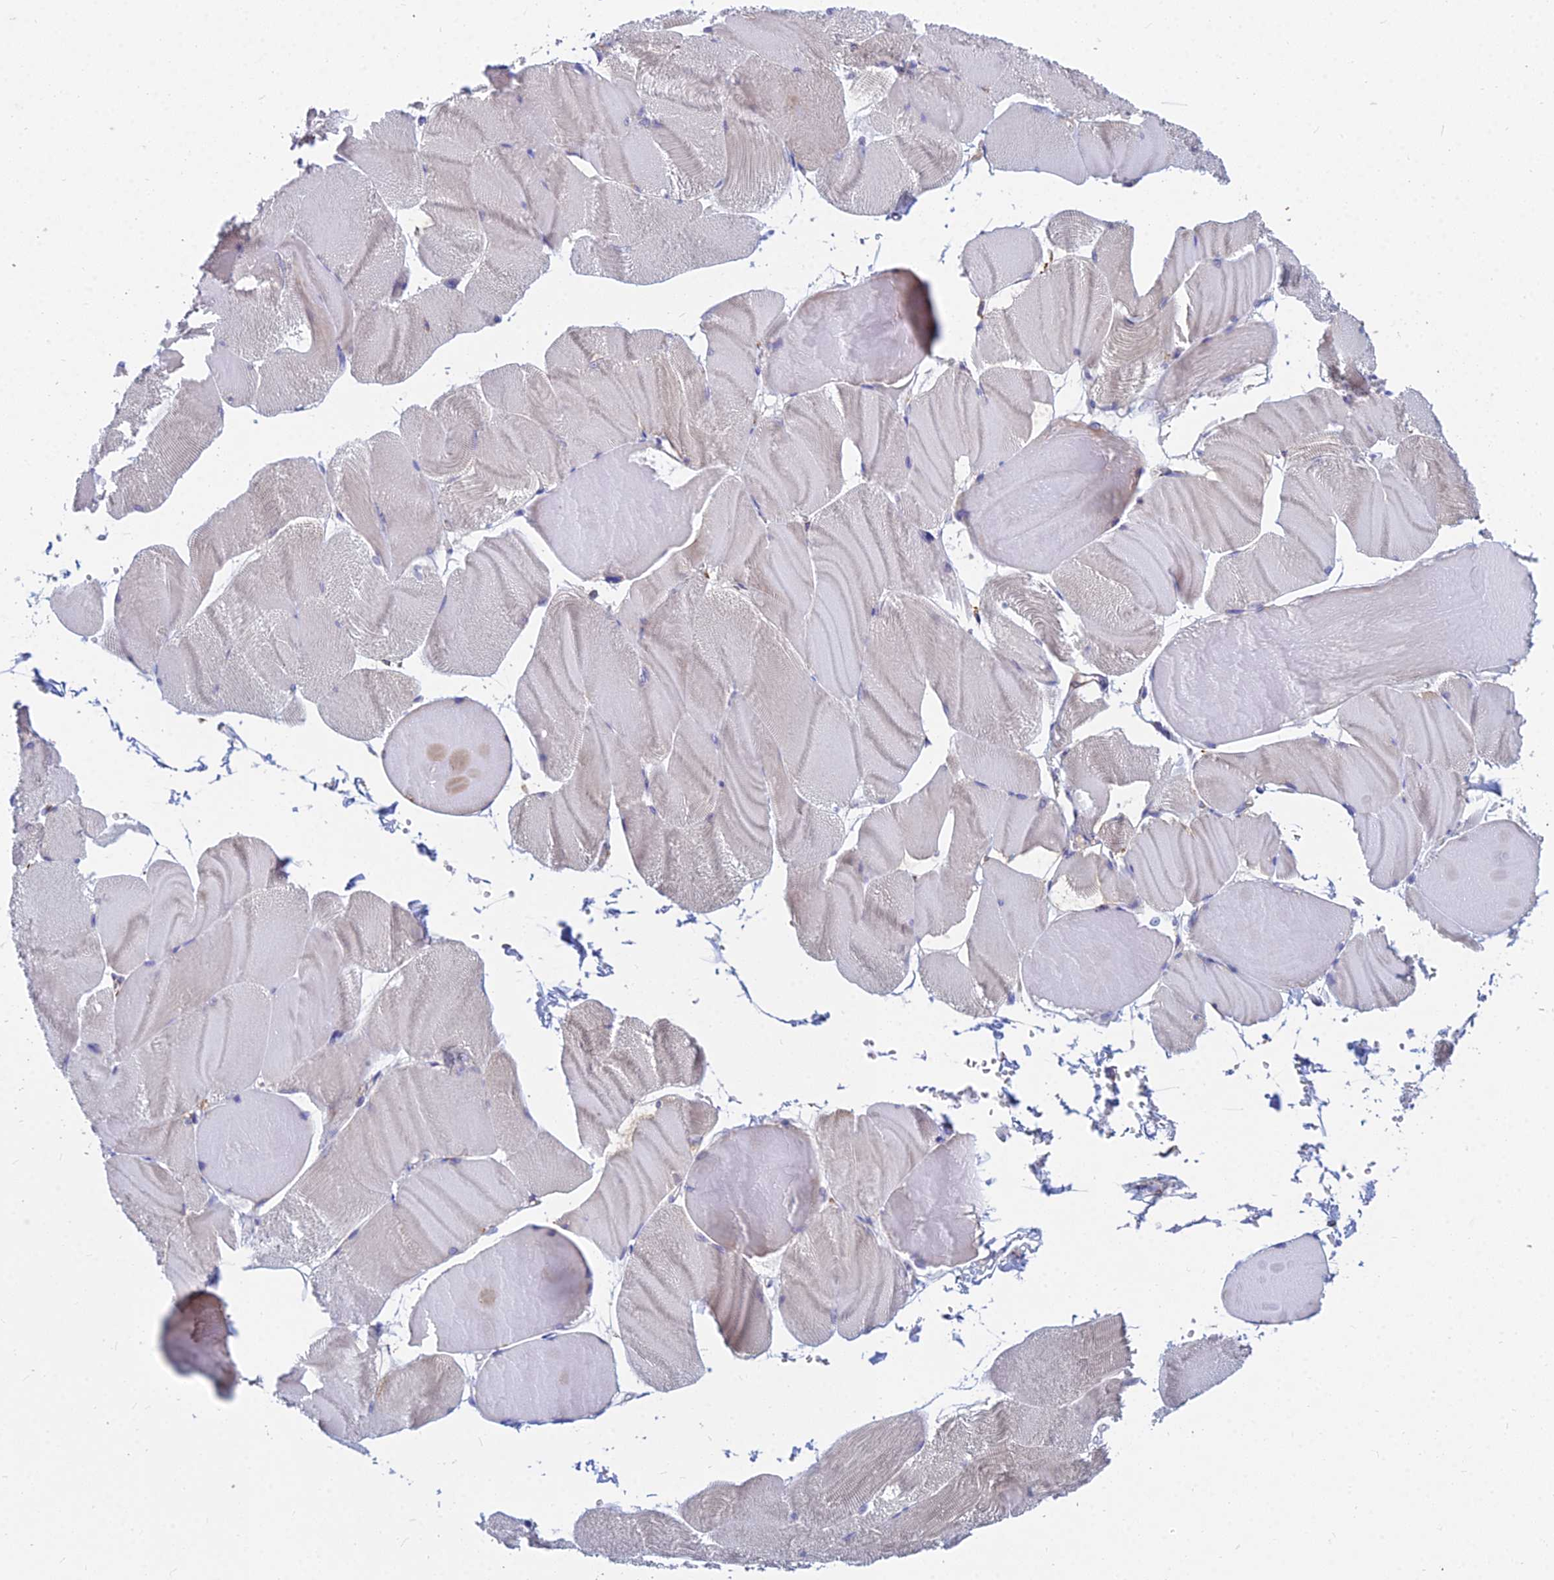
{"staining": {"intensity": "weak", "quantity": "<25%", "location": "cytoplasmic/membranous"}, "tissue": "skeletal muscle", "cell_type": "Myocytes", "image_type": "normal", "snomed": [{"axis": "morphology", "description": "Normal tissue, NOS"}, {"axis": "morphology", "description": "Basal cell carcinoma"}, {"axis": "topography", "description": "Skeletal muscle"}], "caption": "Immunohistochemistry of unremarkable skeletal muscle shows no staining in myocytes. (IHC, brightfield microscopy, high magnification).", "gene": "CCT6A", "patient": {"sex": "female", "age": 64}}